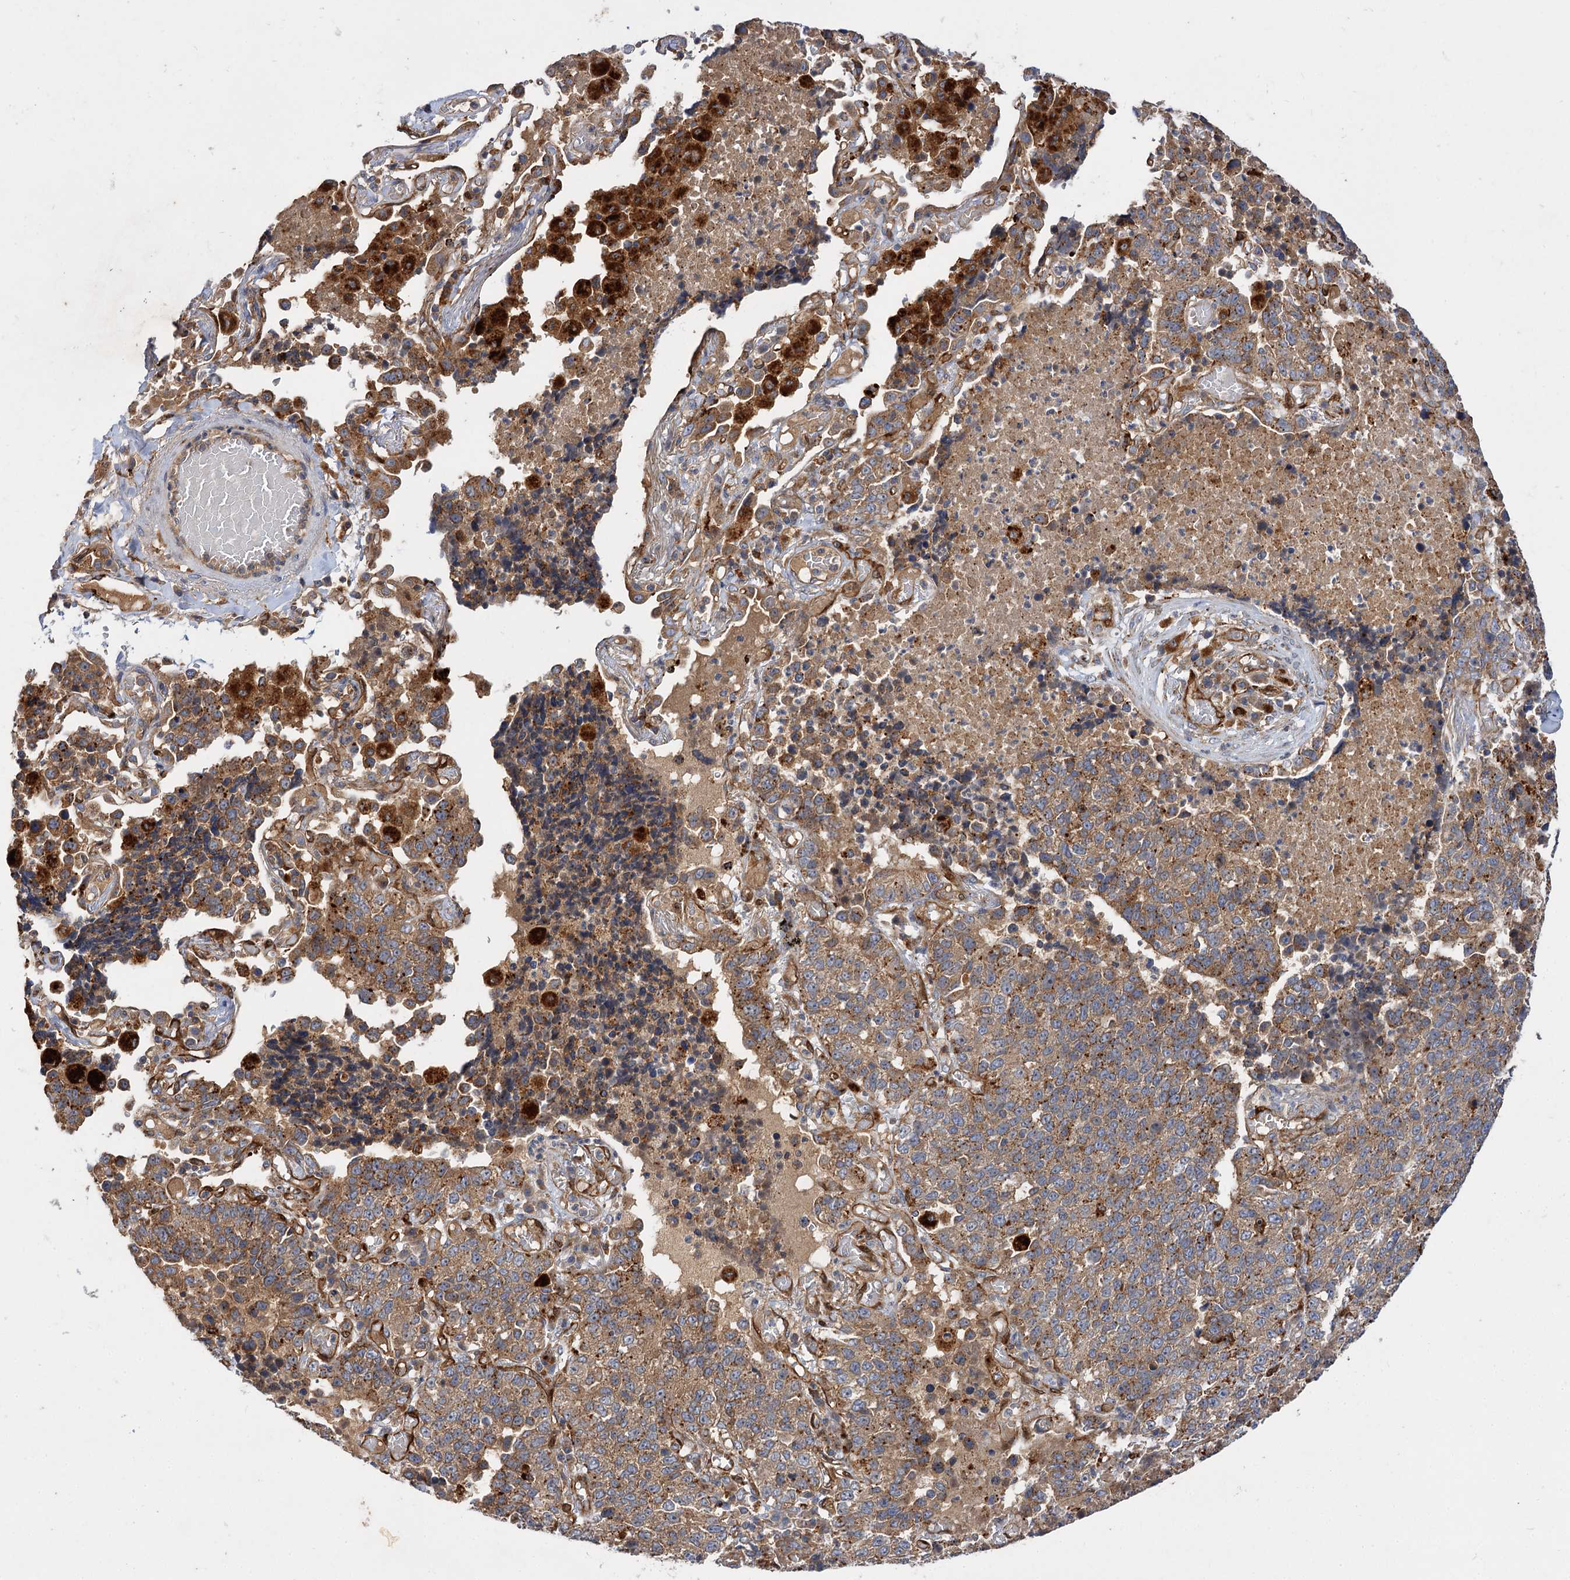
{"staining": {"intensity": "moderate", "quantity": ">75%", "location": "cytoplasmic/membranous"}, "tissue": "lung cancer", "cell_type": "Tumor cells", "image_type": "cancer", "snomed": [{"axis": "morphology", "description": "Adenocarcinoma, NOS"}, {"axis": "topography", "description": "Lung"}], "caption": "This micrograph shows immunohistochemistry (IHC) staining of human lung cancer (adenocarcinoma), with medium moderate cytoplasmic/membranous expression in approximately >75% of tumor cells.", "gene": "PATL1", "patient": {"sex": "male", "age": 49}}